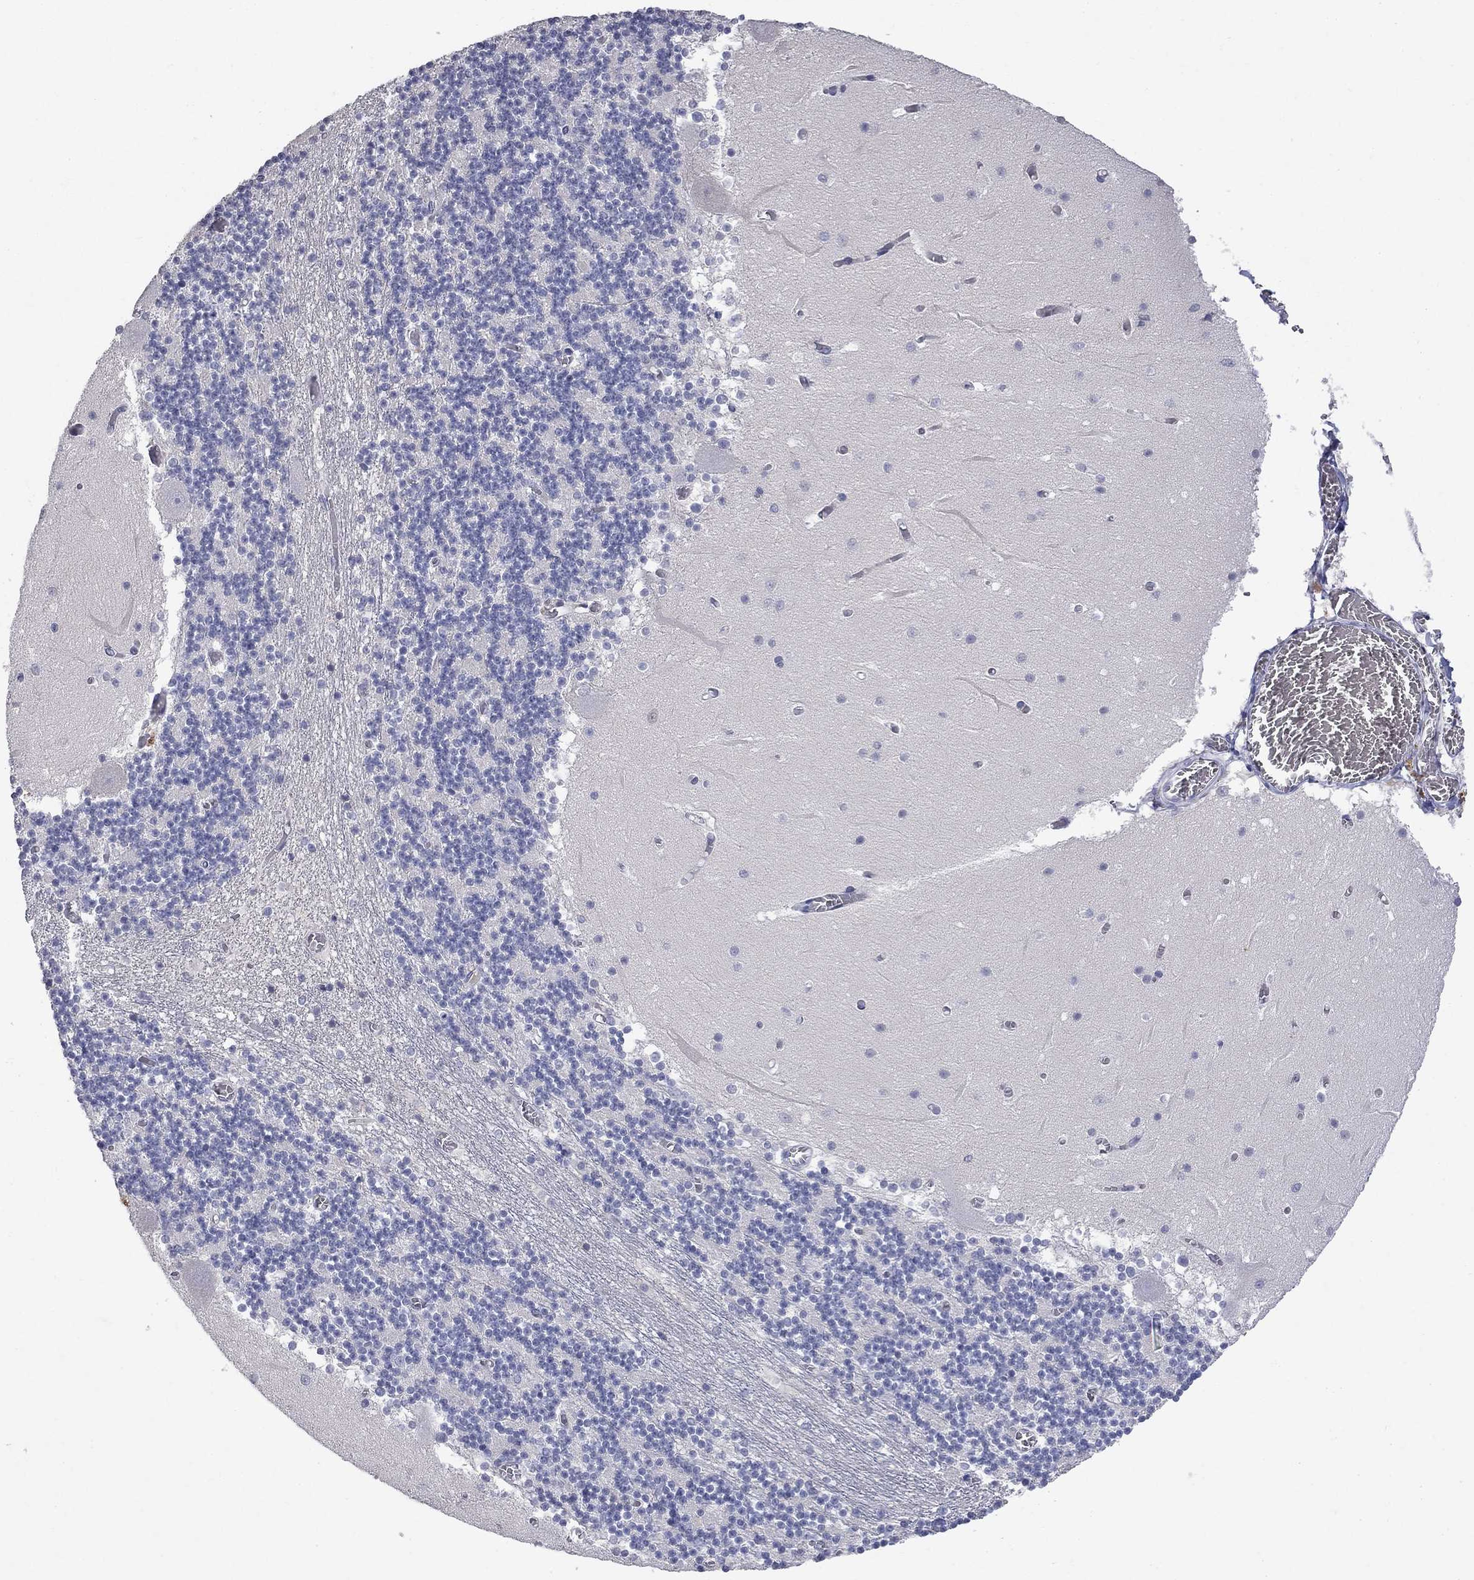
{"staining": {"intensity": "negative", "quantity": "none", "location": "none"}, "tissue": "cerebellum", "cell_type": "Cells in granular layer", "image_type": "normal", "snomed": [{"axis": "morphology", "description": "Normal tissue, NOS"}, {"axis": "topography", "description": "Cerebellum"}], "caption": "The immunohistochemistry (IHC) photomicrograph has no significant staining in cells in granular layer of cerebellum.", "gene": "SLC51A", "patient": {"sex": "female", "age": 28}}